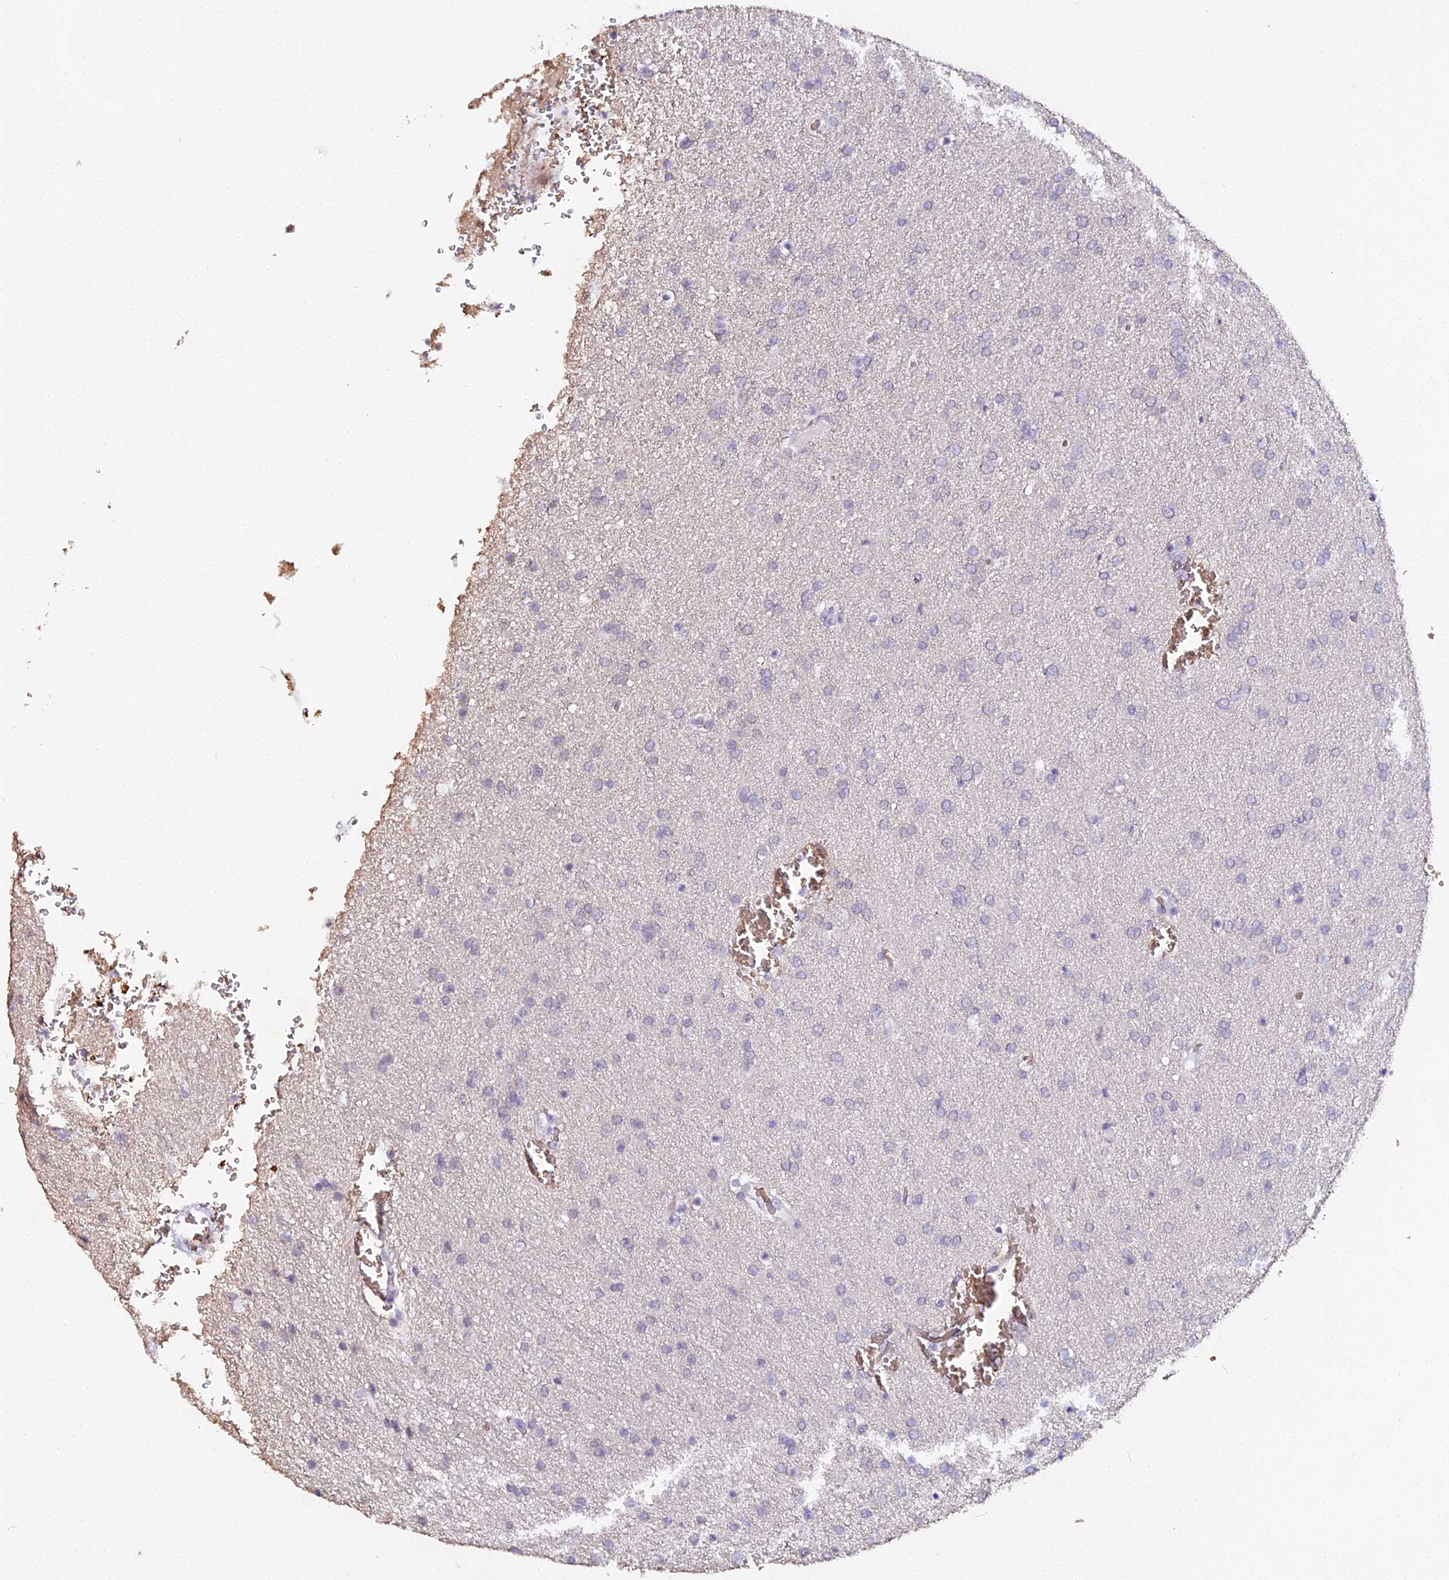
{"staining": {"intensity": "negative", "quantity": "none", "location": "none"}, "tissue": "glioma", "cell_type": "Tumor cells", "image_type": "cancer", "snomed": [{"axis": "morphology", "description": "Glioma, malignant, Low grade"}, {"axis": "topography", "description": "Brain"}], "caption": "A micrograph of human glioma is negative for staining in tumor cells.", "gene": "CFAP45", "patient": {"sex": "female", "age": 32}}